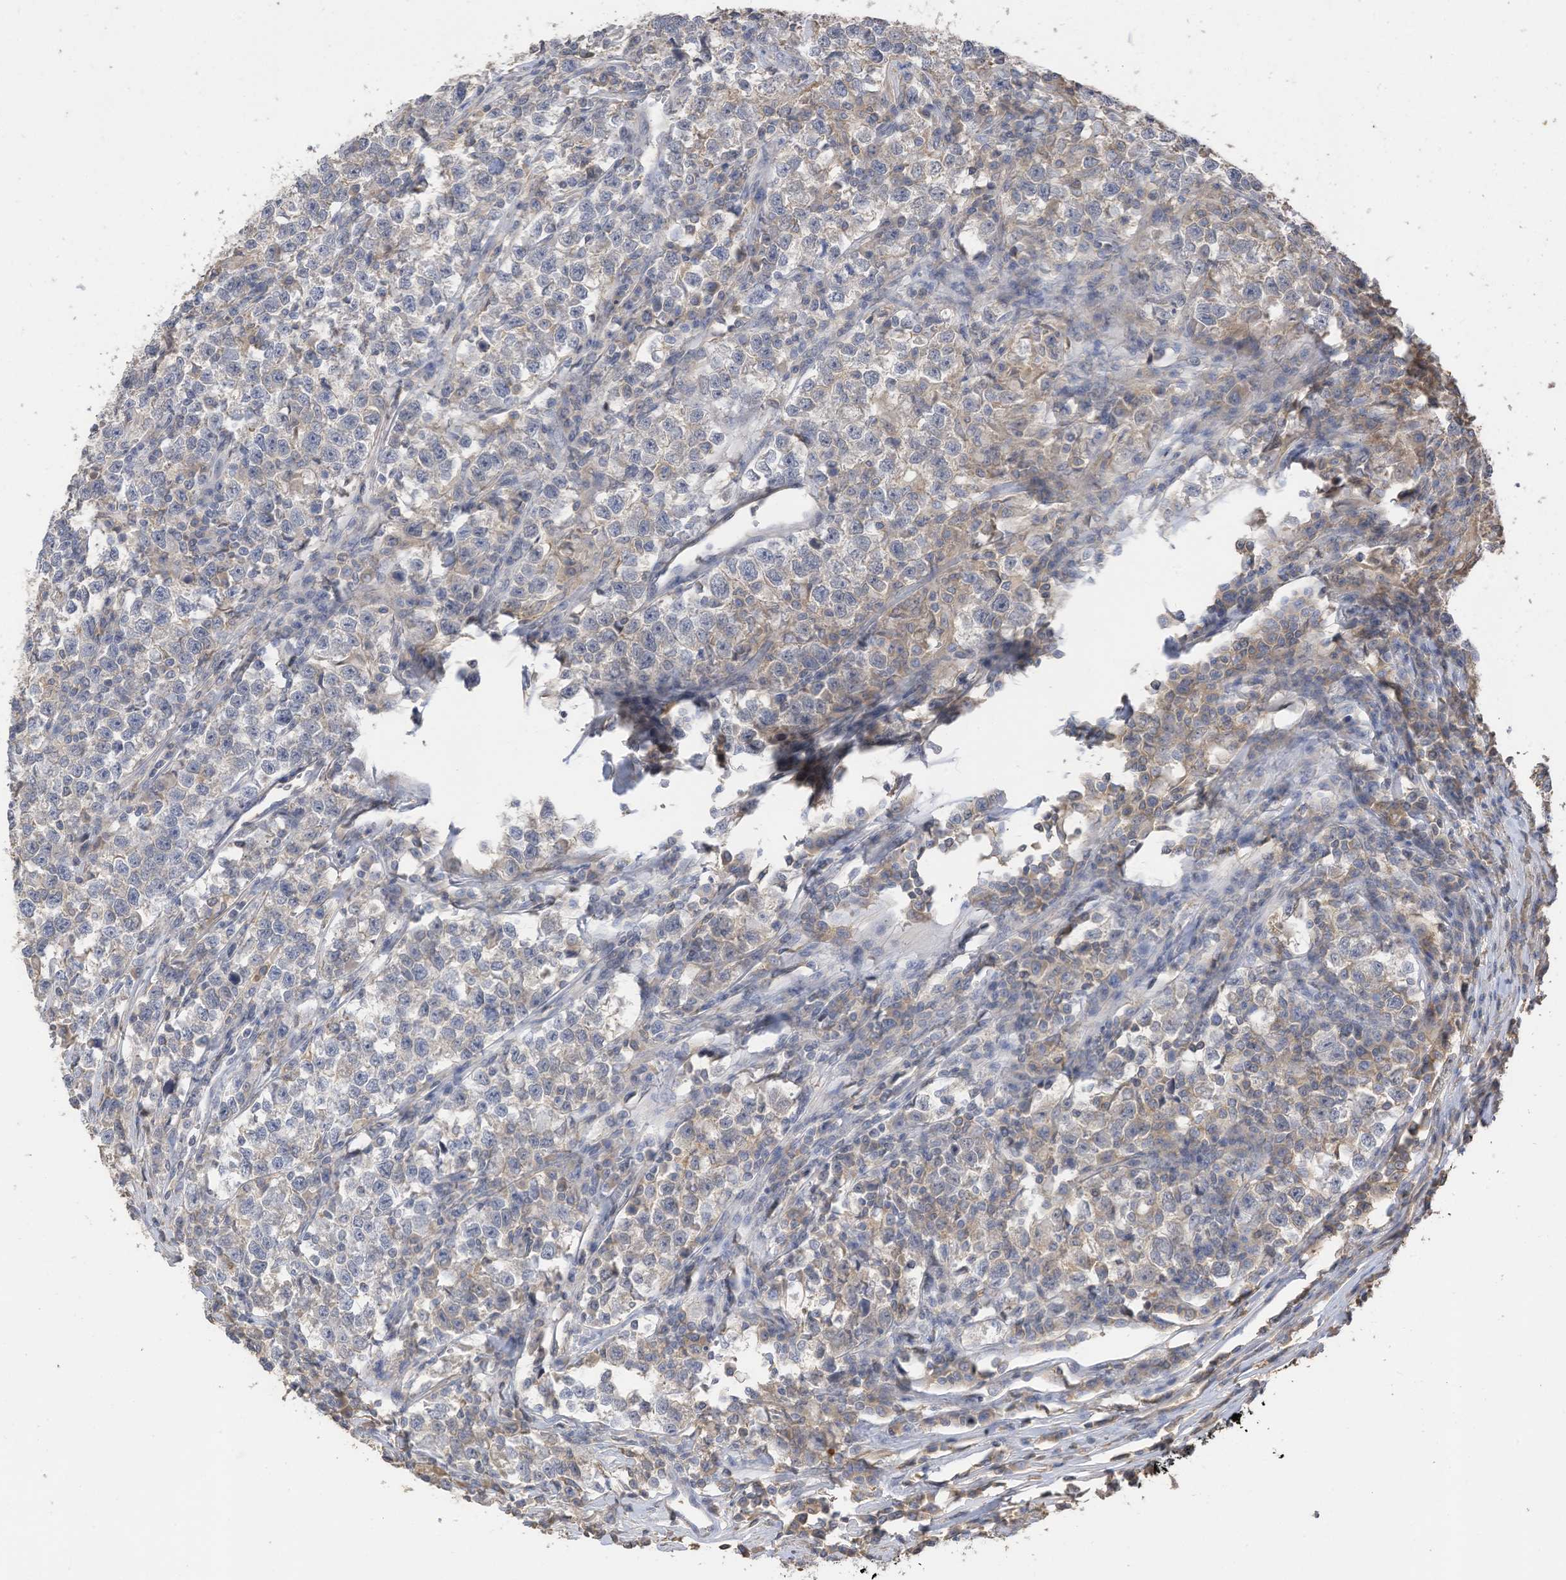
{"staining": {"intensity": "negative", "quantity": "none", "location": "none"}, "tissue": "testis cancer", "cell_type": "Tumor cells", "image_type": "cancer", "snomed": [{"axis": "morphology", "description": "Normal tissue, NOS"}, {"axis": "morphology", "description": "Seminoma, NOS"}, {"axis": "topography", "description": "Testis"}], "caption": "An IHC micrograph of testis cancer (seminoma) is shown. There is no staining in tumor cells of testis cancer (seminoma).", "gene": "SLFN14", "patient": {"sex": "male", "age": 43}}